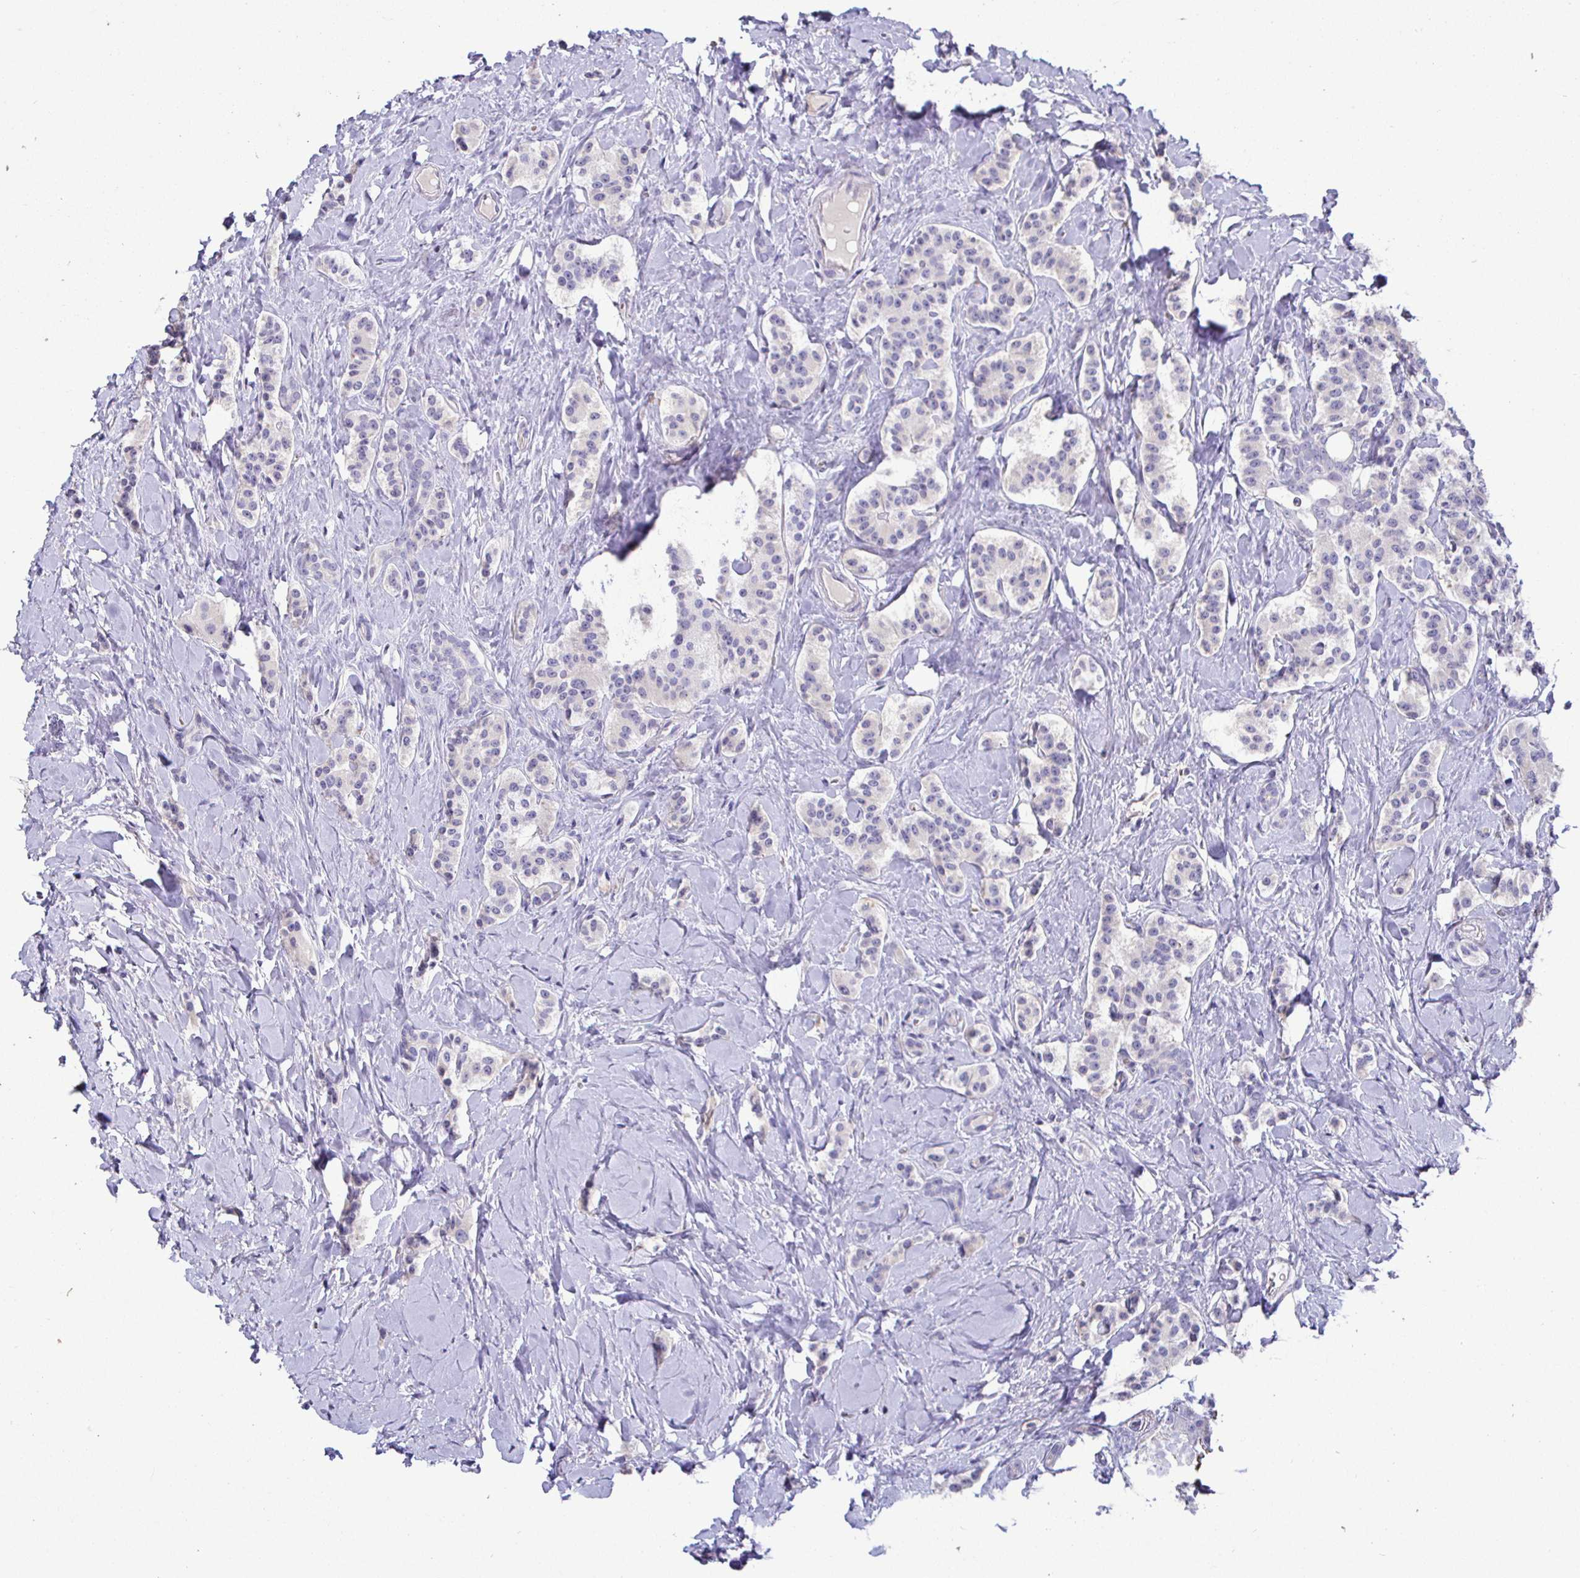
{"staining": {"intensity": "negative", "quantity": "none", "location": "none"}, "tissue": "carcinoid", "cell_type": "Tumor cells", "image_type": "cancer", "snomed": [{"axis": "morphology", "description": "Normal tissue, NOS"}, {"axis": "morphology", "description": "Carcinoid, malignant, NOS"}, {"axis": "topography", "description": "Pancreas"}], "caption": "Micrograph shows no protein positivity in tumor cells of malignant carcinoid tissue.", "gene": "SIRPA", "patient": {"sex": "male", "age": 36}}